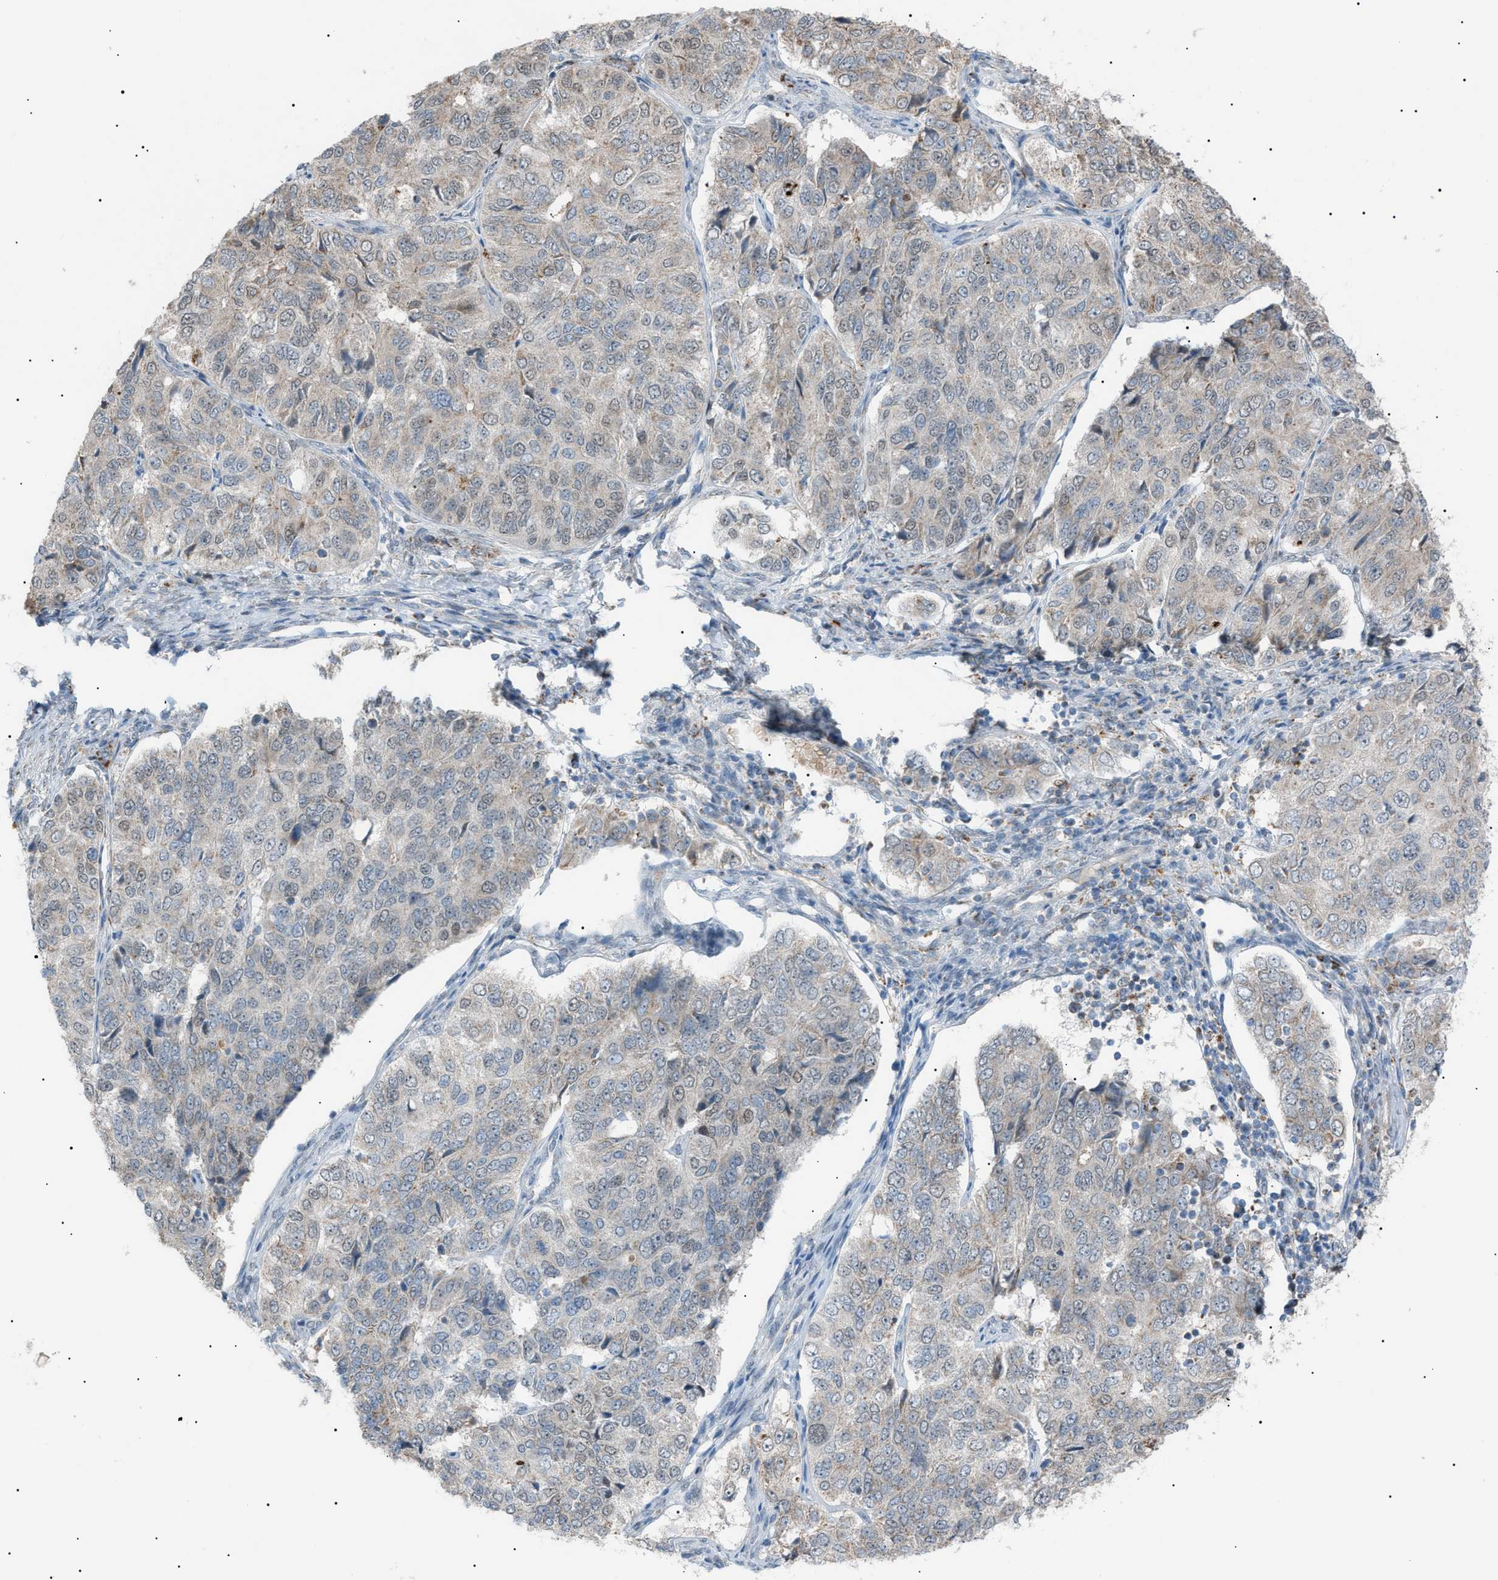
{"staining": {"intensity": "weak", "quantity": "<25%", "location": "cytoplasmic/membranous"}, "tissue": "ovarian cancer", "cell_type": "Tumor cells", "image_type": "cancer", "snomed": [{"axis": "morphology", "description": "Carcinoma, endometroid"}, {"axis": "topography", "description": "Ovary"}], "caption": "Tumor cells are negative for brown protein staining in ovarian cancer.", "gene": "ZNF516", "patient": {"sex": "female", "age": 51}}